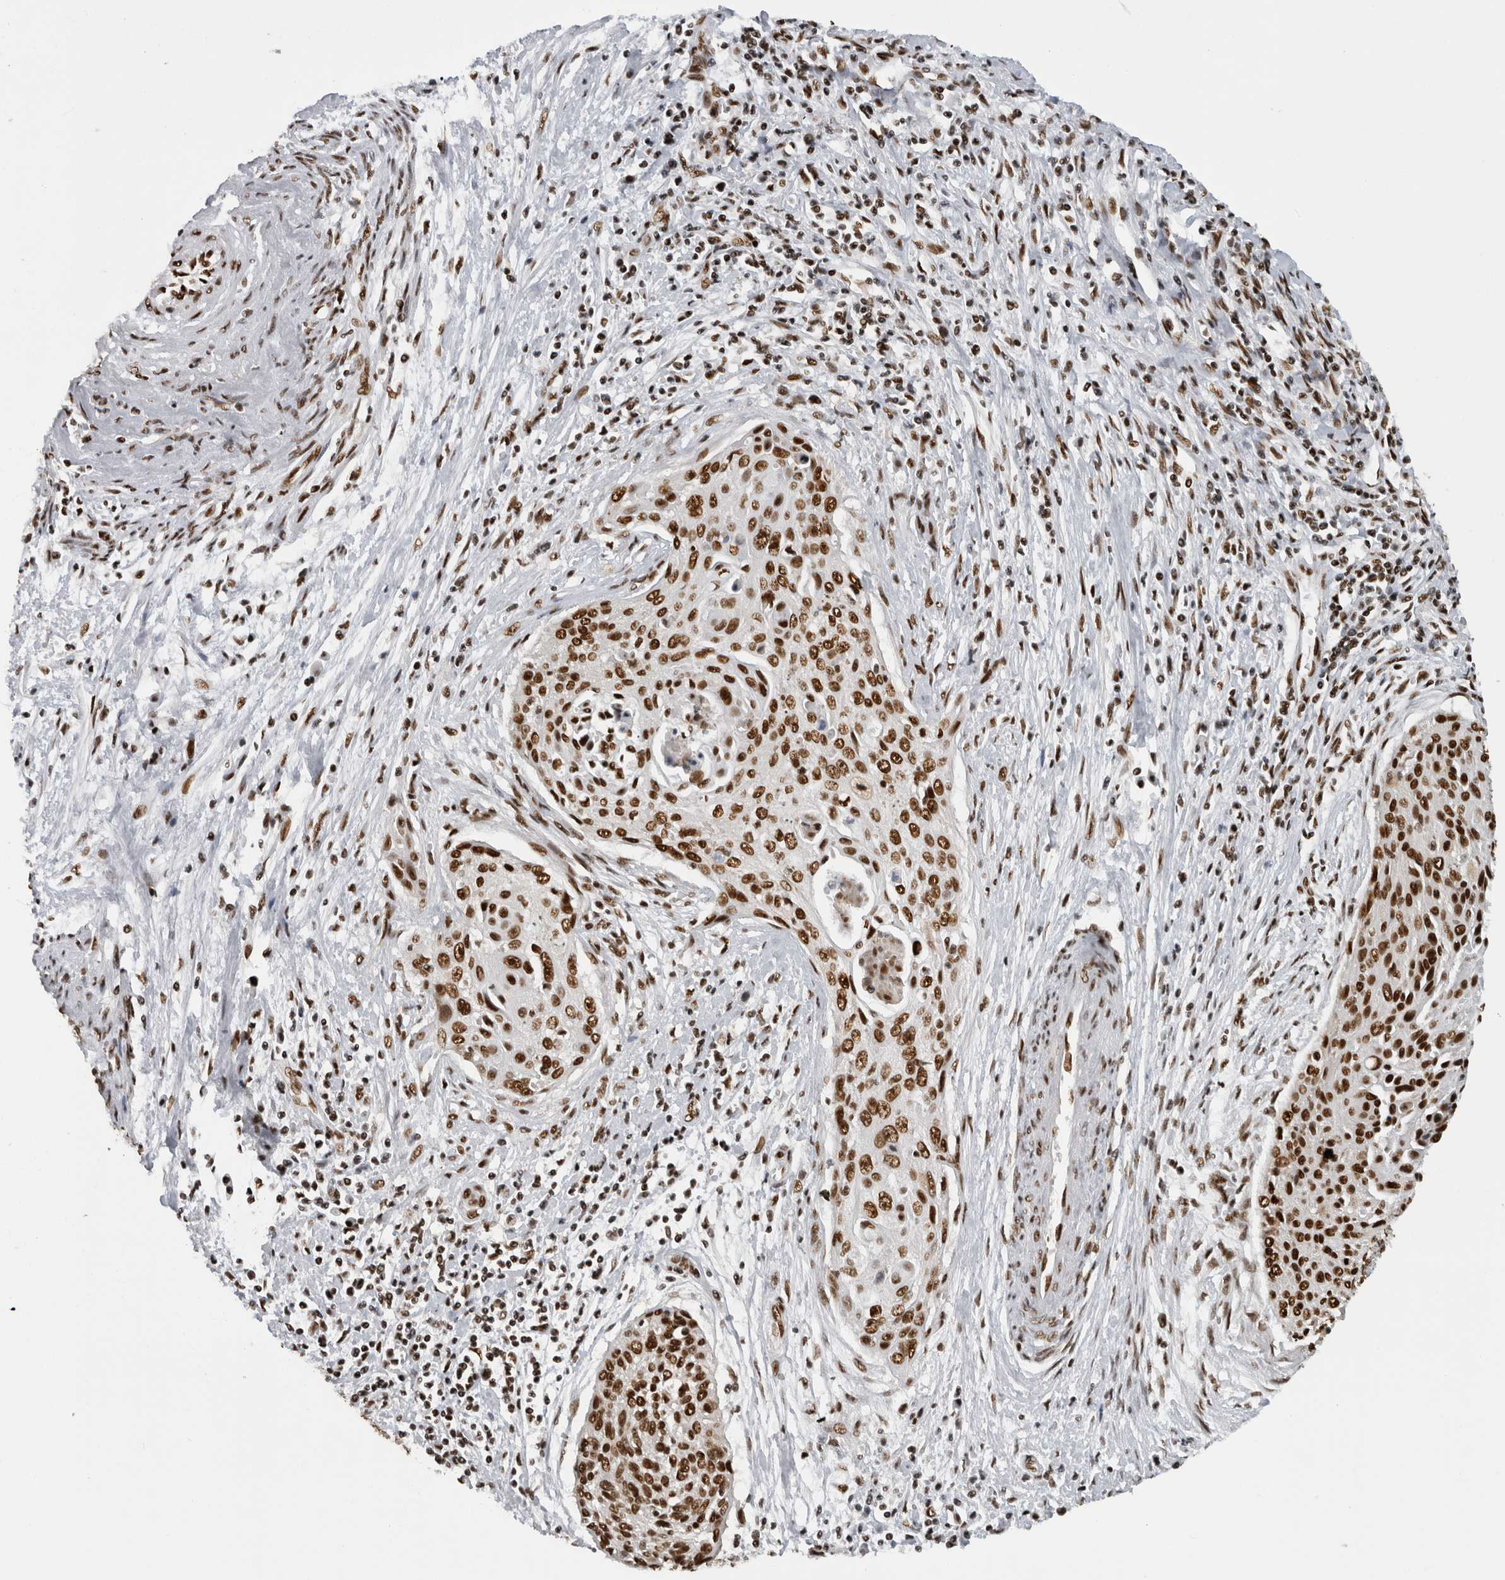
{"staining": {"intensity": "strong", "quantity": ">75%", "location": "nuclear"}, "tissue": "cervical cancer", "cell_type": "Tumor cells", "image_type": "cancer", "snomed": [{"axis": "morphology", "description": "Squamous cell carcinoma, NOS"}, {"axis": "topography", "description": "Cervix"}], "caption": "High-magnification brightfield microscopy of cervical cancer (squamous cell carcinoma) stained with DAB (brown) and counterstained with hematoxylin (blue). tumor cells exhibit strong nuclear staining is appreciated in about>75% of cells.", "gene": "ZSCAN2", "patient": {"sex": "female", "age": 55}}